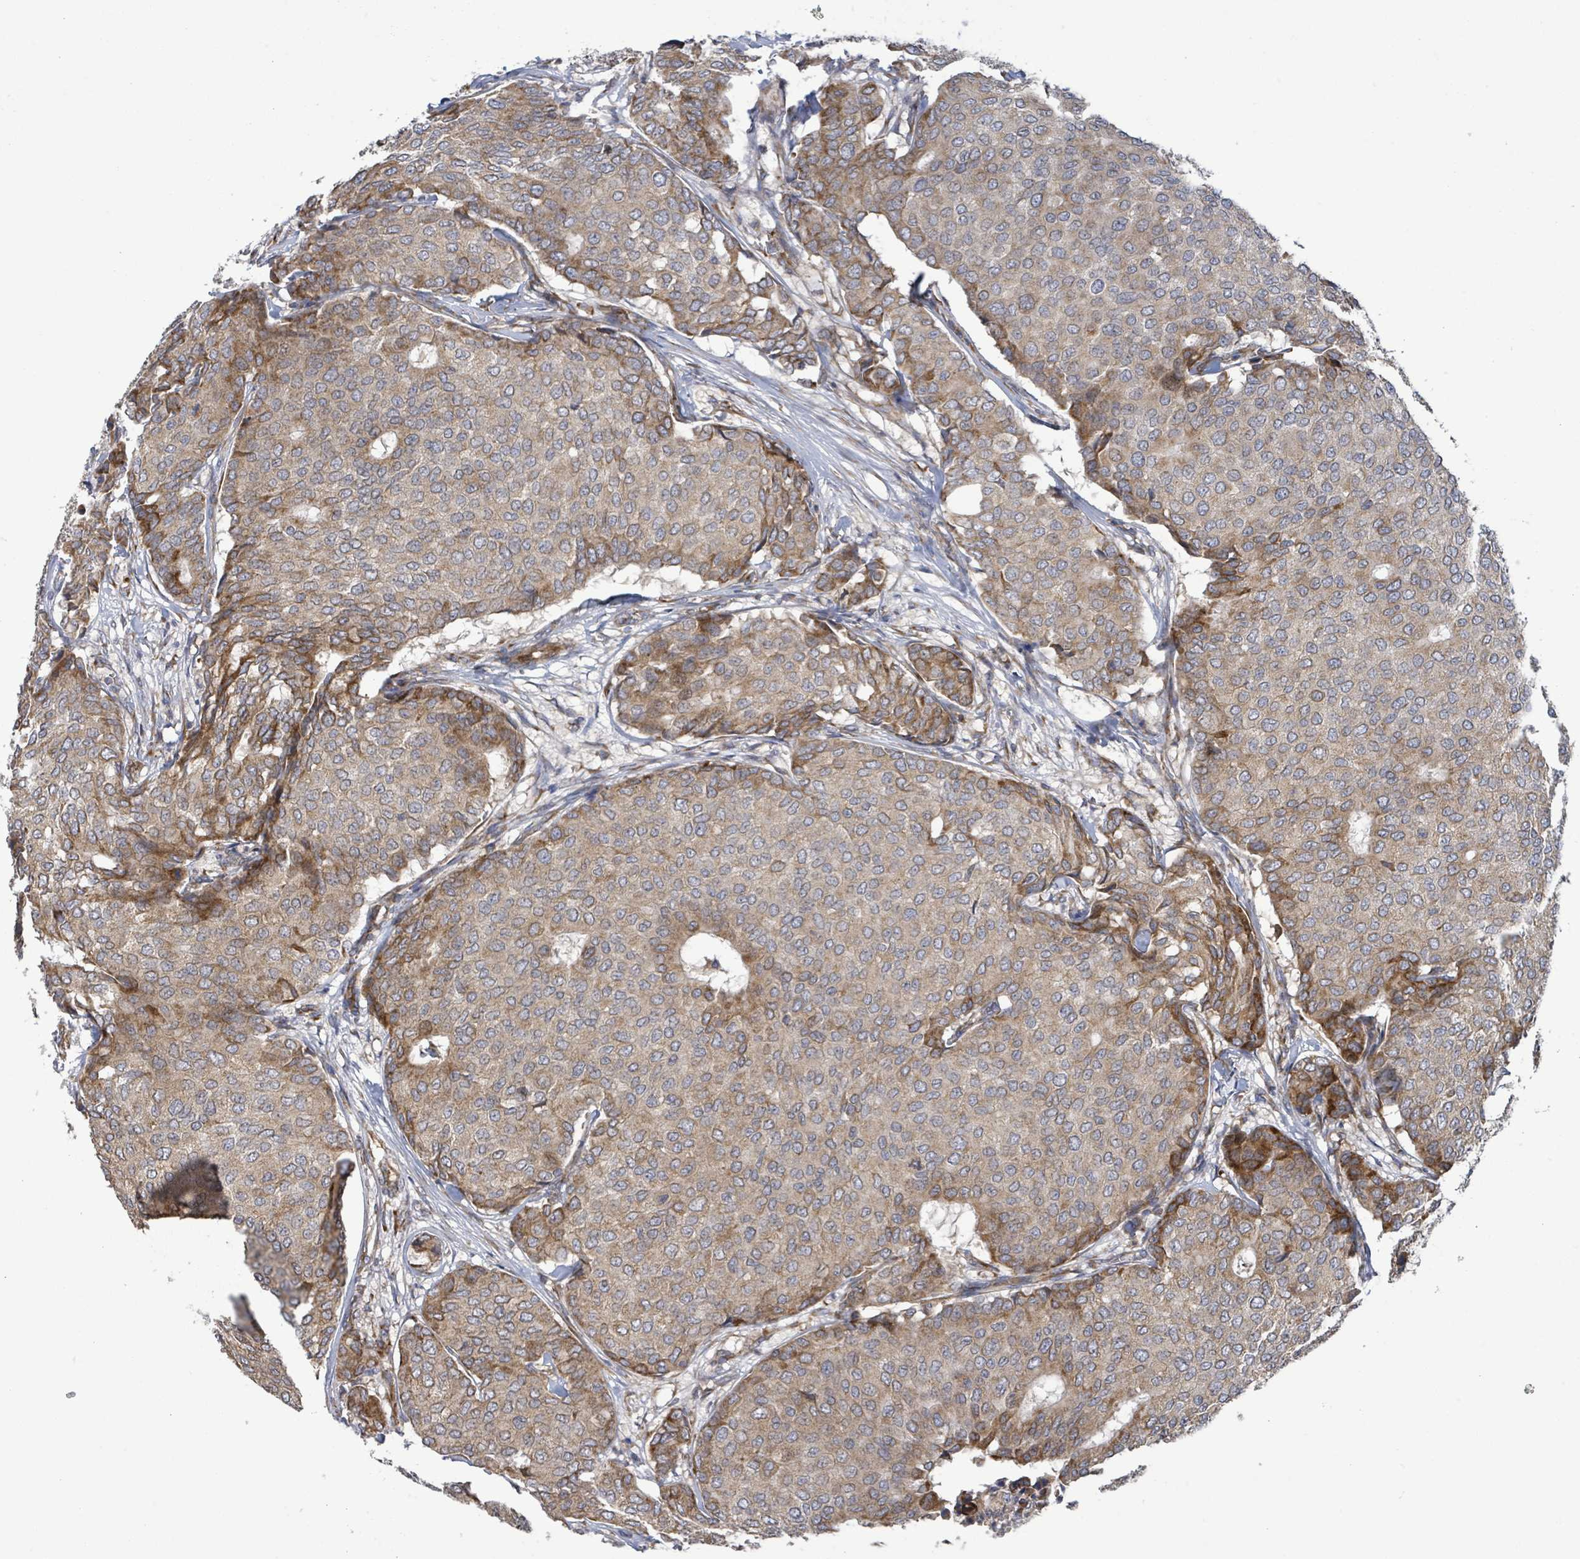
{"staining": {"intensity": "moderate", "quantity": ">75%", "location": "cytoplasmic/membranous"}, "tissue": "breast cancer", "cell_type": "Tumor cells", "image_type": "cancer", "snomed": [{"axis": "morphology", "description": "Duct carcinoma"}, {"axis": "topography", "description": "Breast"}], "caption": "Tumor cells exhibit medium levels of moderate cytoplasmic/membranous staining in approximately >75% of cells in breast invasive ductal carcinoma.", "gene": "NOMO1", "patient": {"sex": "female", "age": 75}}